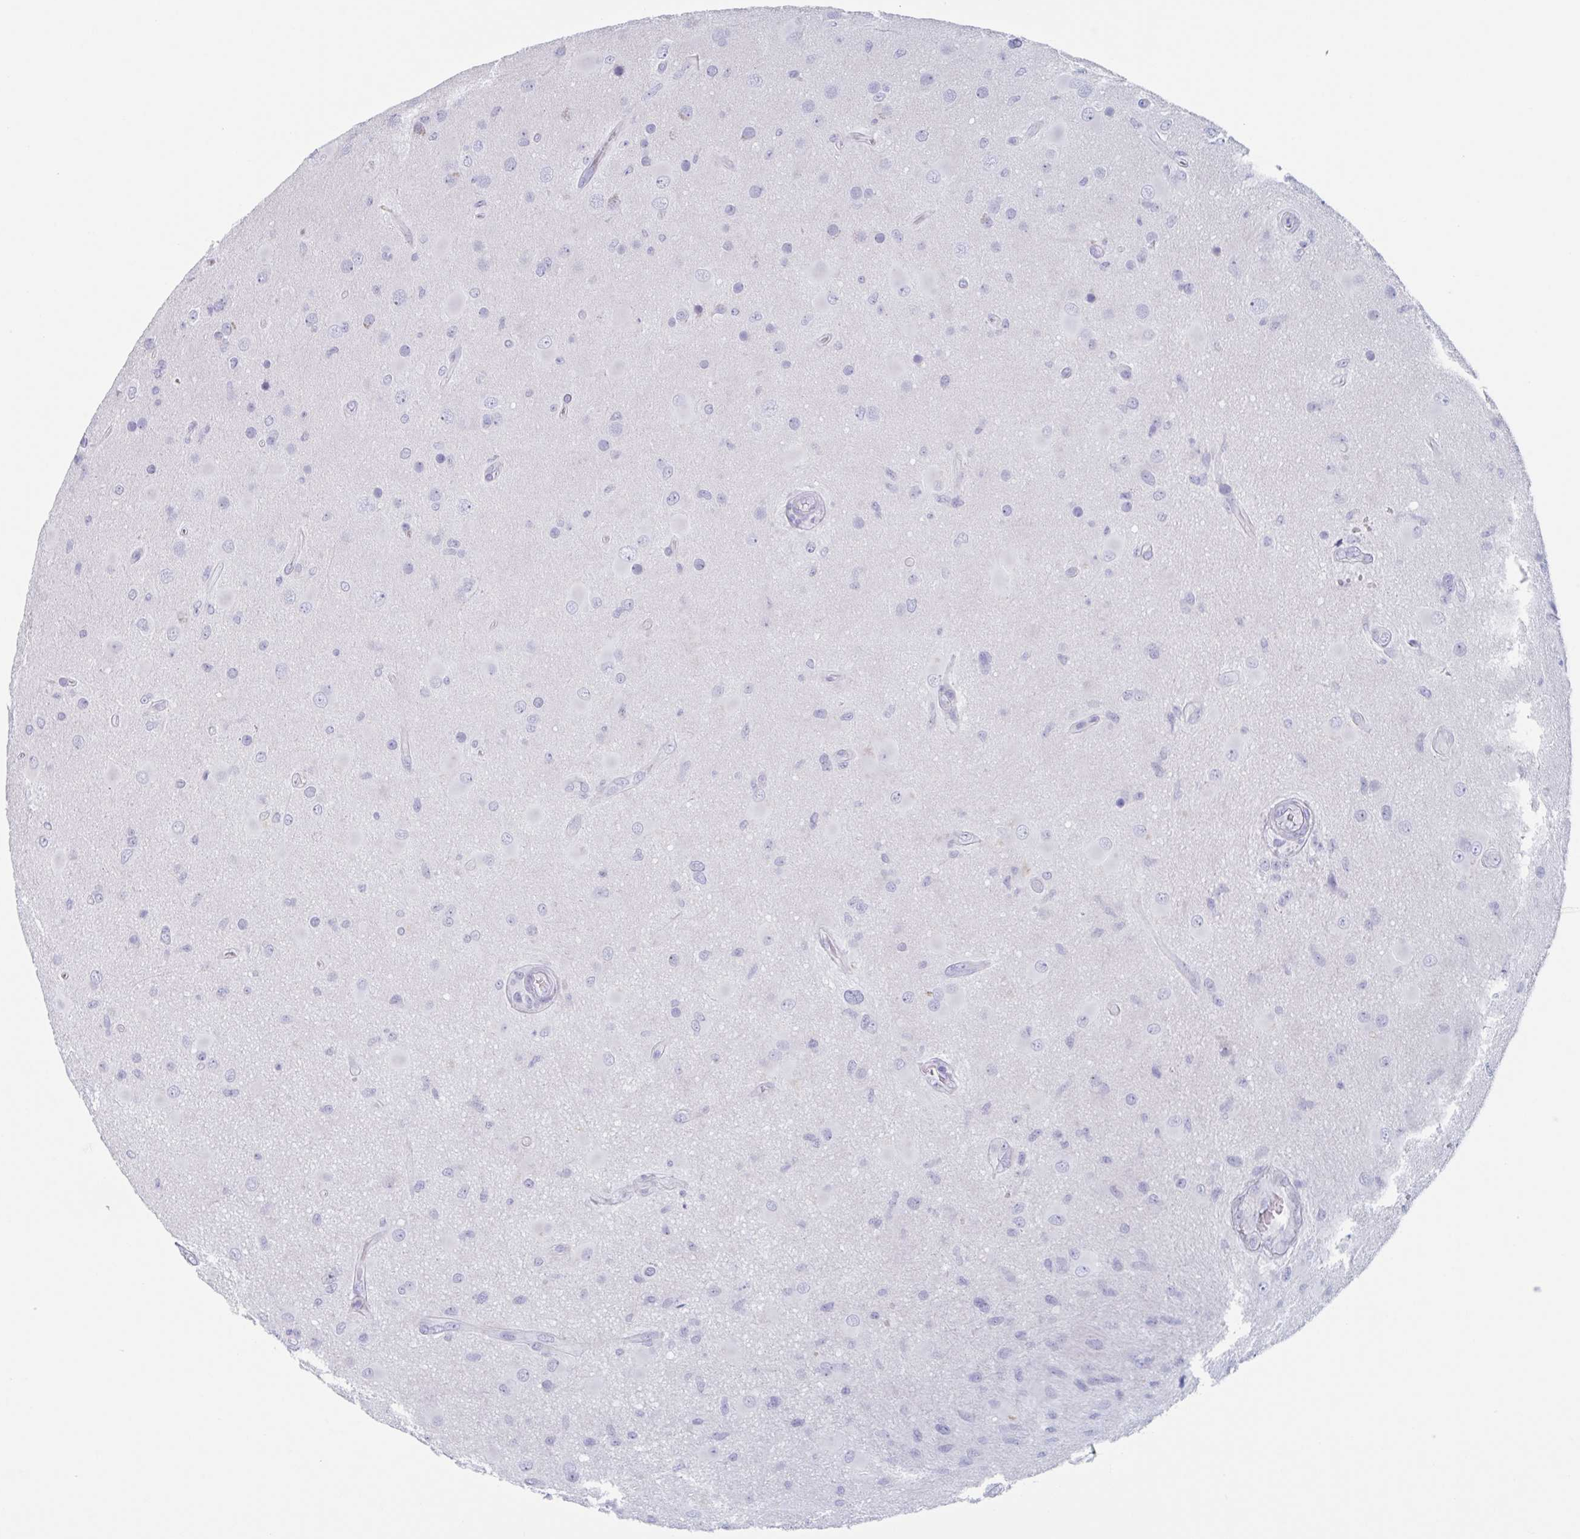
{"staining": {"intensity": "negative", "quantity": "none", "location": "none"}, "tissue": "glioma", "cell_type": "Tumor cells", "image_type": "cancer", "snomed": [{"axis": "morphology", "description": "Glioma, malignant, High grade"}, {"axis": "topography", "description": "Brain"}], "caption": "IHC of glioma exhibits no positivity in tumor cells. (DAB IHC visualized using brightfield microscopy, high magnification).", "gene": "HSD11B2", "patient": {"sex": "male", "age": 53}}